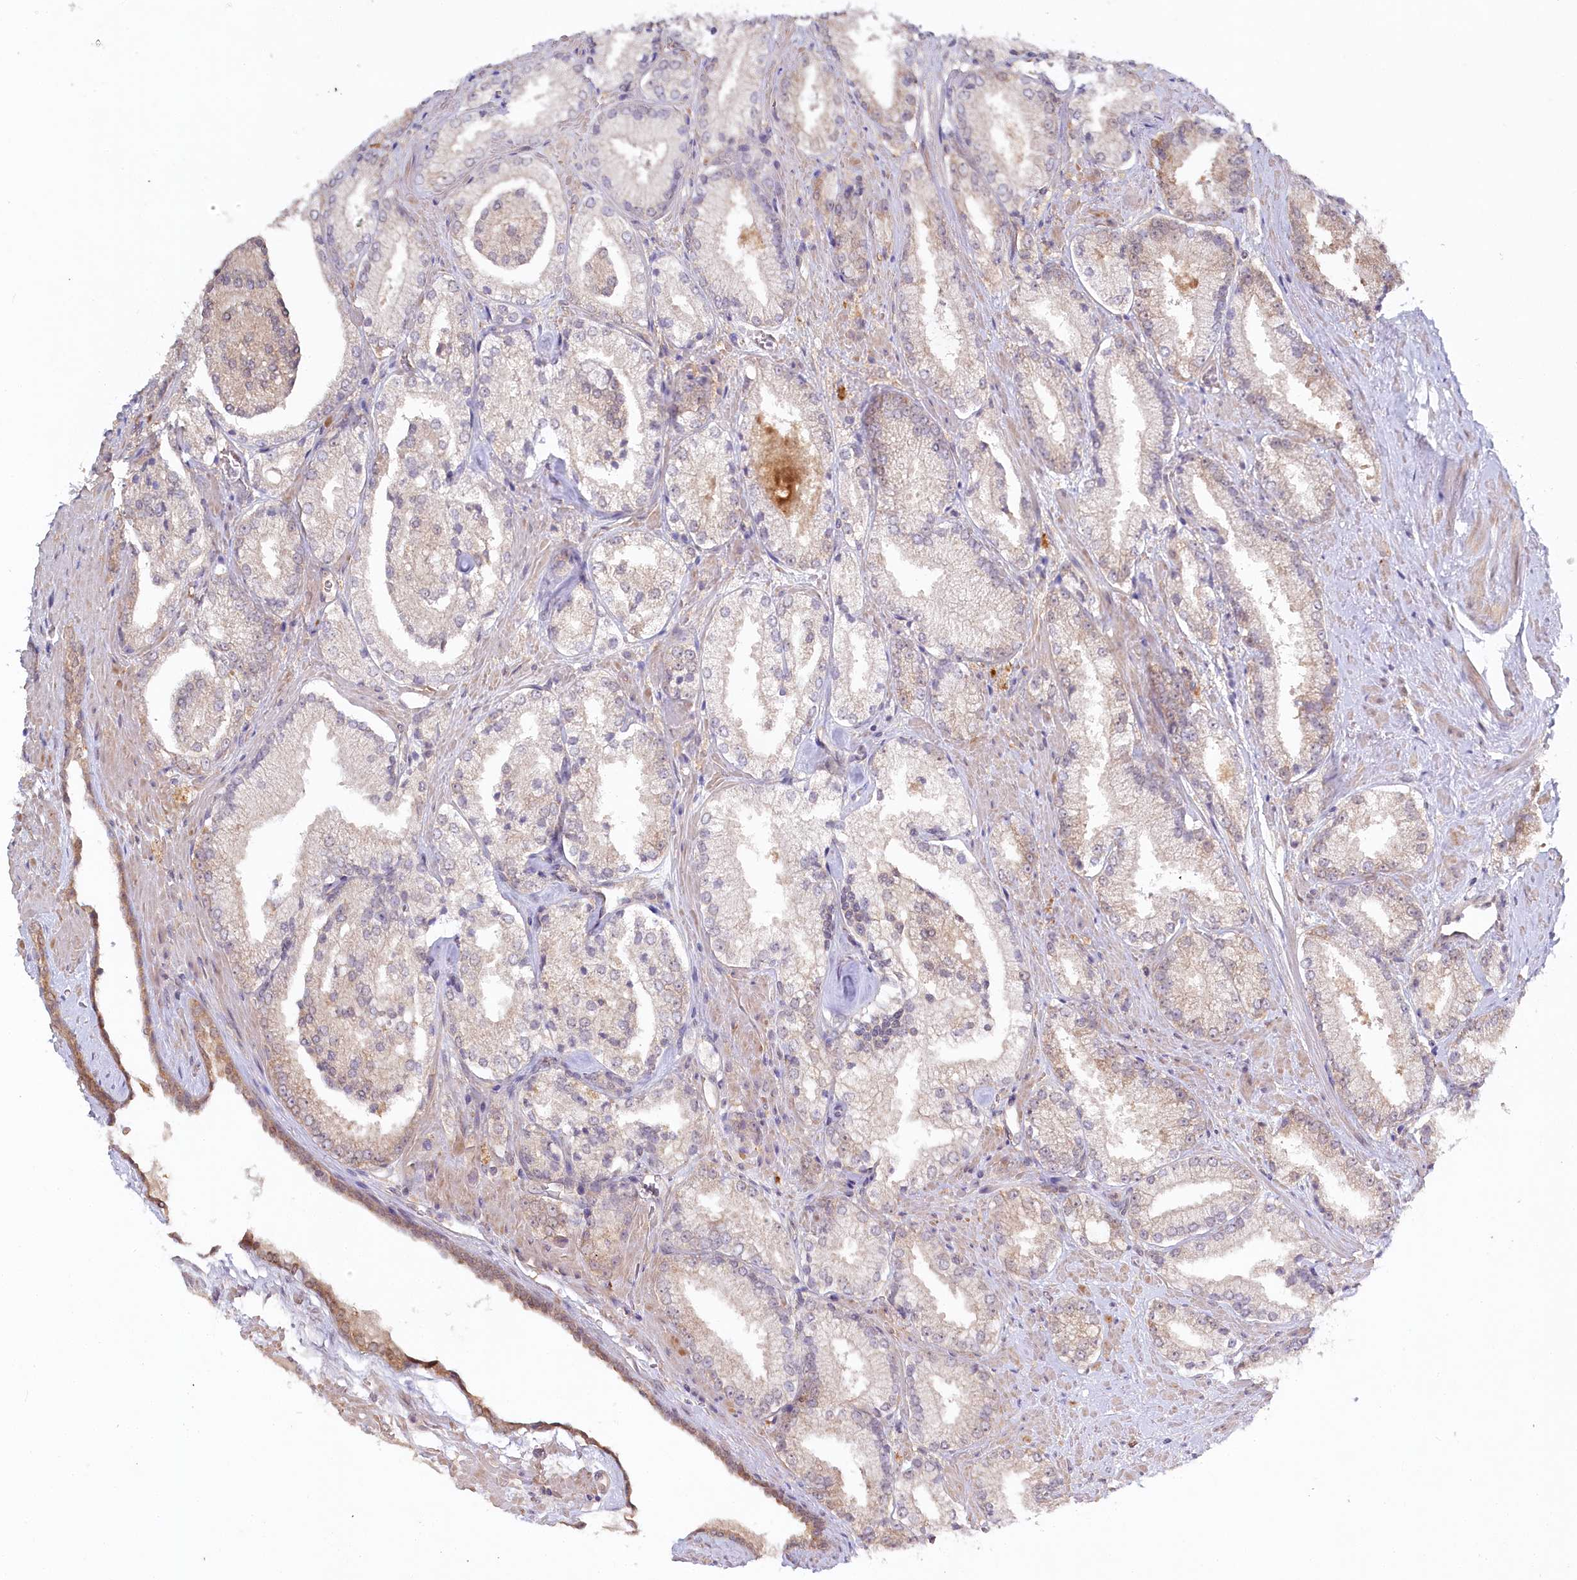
{"staining": {"intensity": "weak", "quantity": "<25%", "location": "cytoplasmic/membranous"}, "tissue": "prostate cancer", "cell_type": "Tumor cells", "image_type": "cancer", "snomed": [{"axis": "morphology", "description": "Adenocarcinoma, High grade"}, {"axis": "topography", "description": "Prostate"}], "caption": "Image shows no protein expression in tumor cells of prostate cancer tissue.", "gene": "AAMDC", "patient": {"sex": "male", "age": 73}}